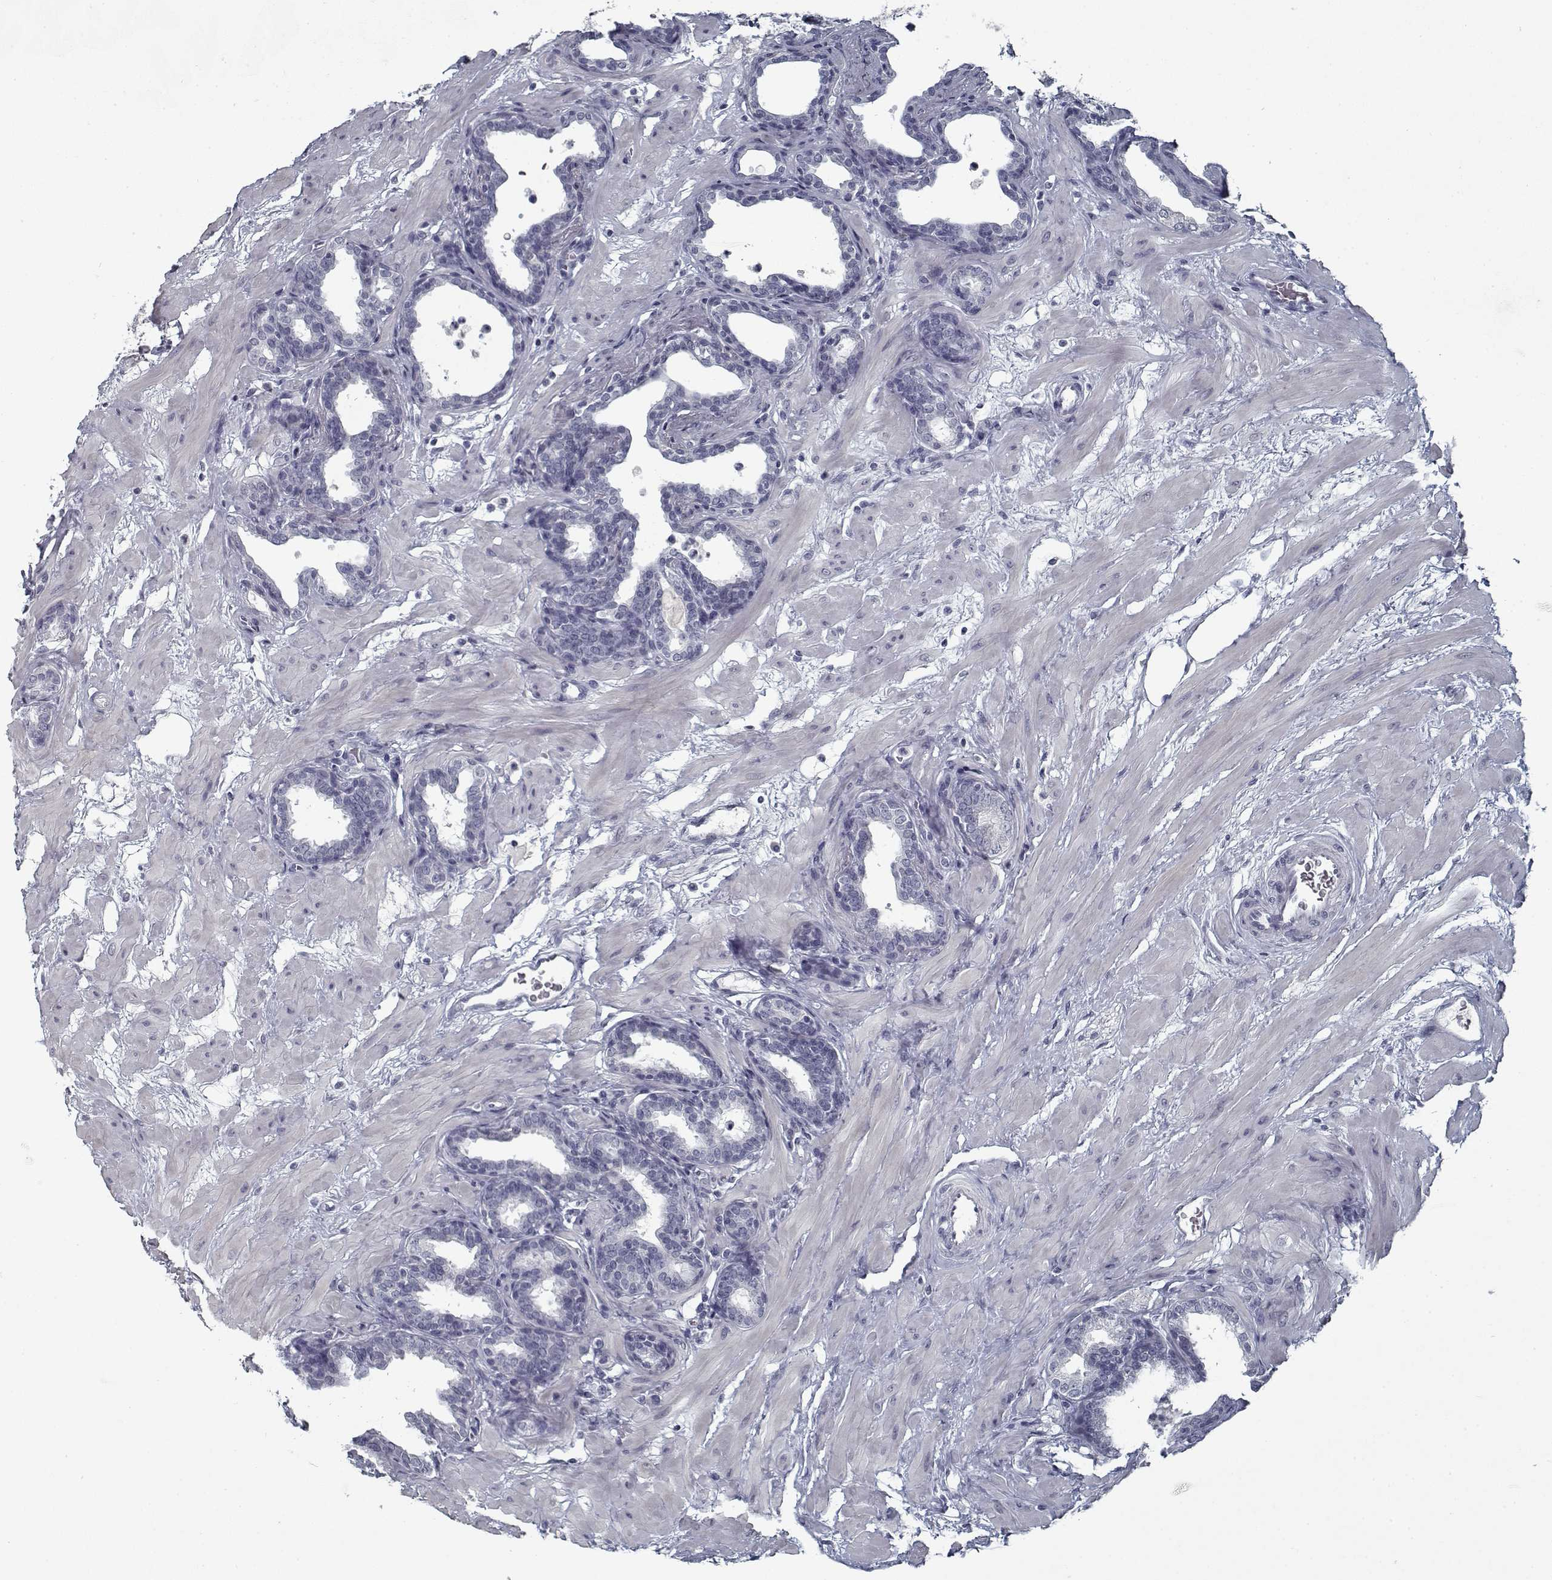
{"staining": {"intensity": "negative", "quantity": "none", "location": "none"}, "tissue": "prostate", "cell_type": "Glandular cells", "image_type": "normal", "snomed": [{"axis": "morphology", "description": "Normal tissue, NOS"}, {"axis": "topography", "description": "Prostate"}], "caption": "This is an immunohistochemistry (IHC) micrograph of unremarkable human prostate. There is no expression in glandular cells.", "gene": "GAD2", "patient": {"sex": "male", "age": 37}}